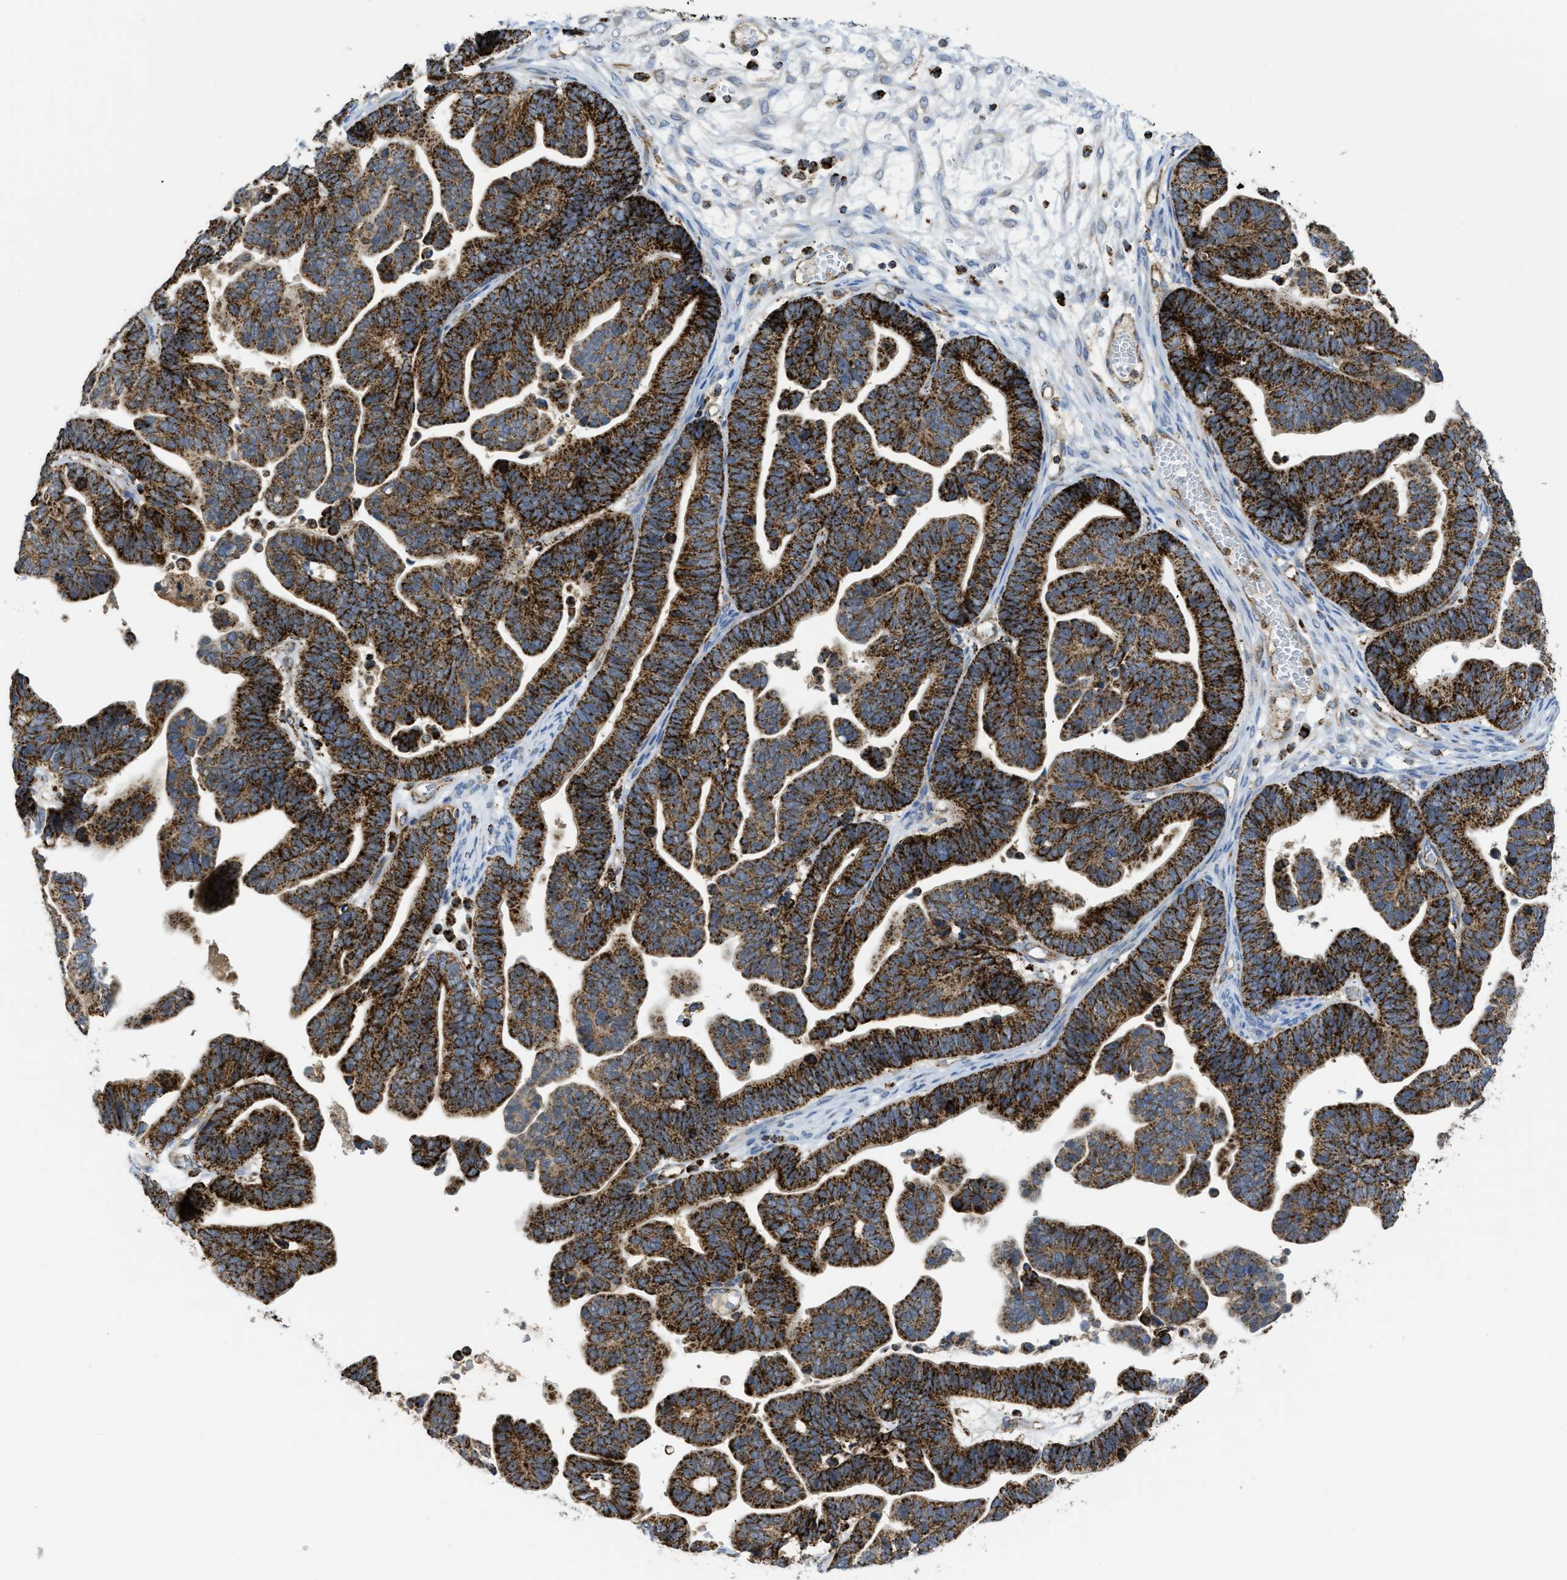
{"staining": {"intensity": "strong", "quantity": ">75%", "location": "cytoplasmic/membranous"}, "tissue": "ovarian cancer", "cell_type": "Tumor cells", "image_type": "cancer", "snomed": [{"axis": "morphology", "description": "Cystadenocarcinoma, serous, NOS"}, {"axis": "topography", "description": "Ovary"}], "caption": "IHC histopathology image of human ovarian cancer (serous cystadenocarcinoma) stained for a protein (brown), which demonstrates high levels of strong cytoplasmic/membranous staining in about >75% of tumor cells.", "gene": "SQOR", "patient": {"sex": "female", "age": 56}}